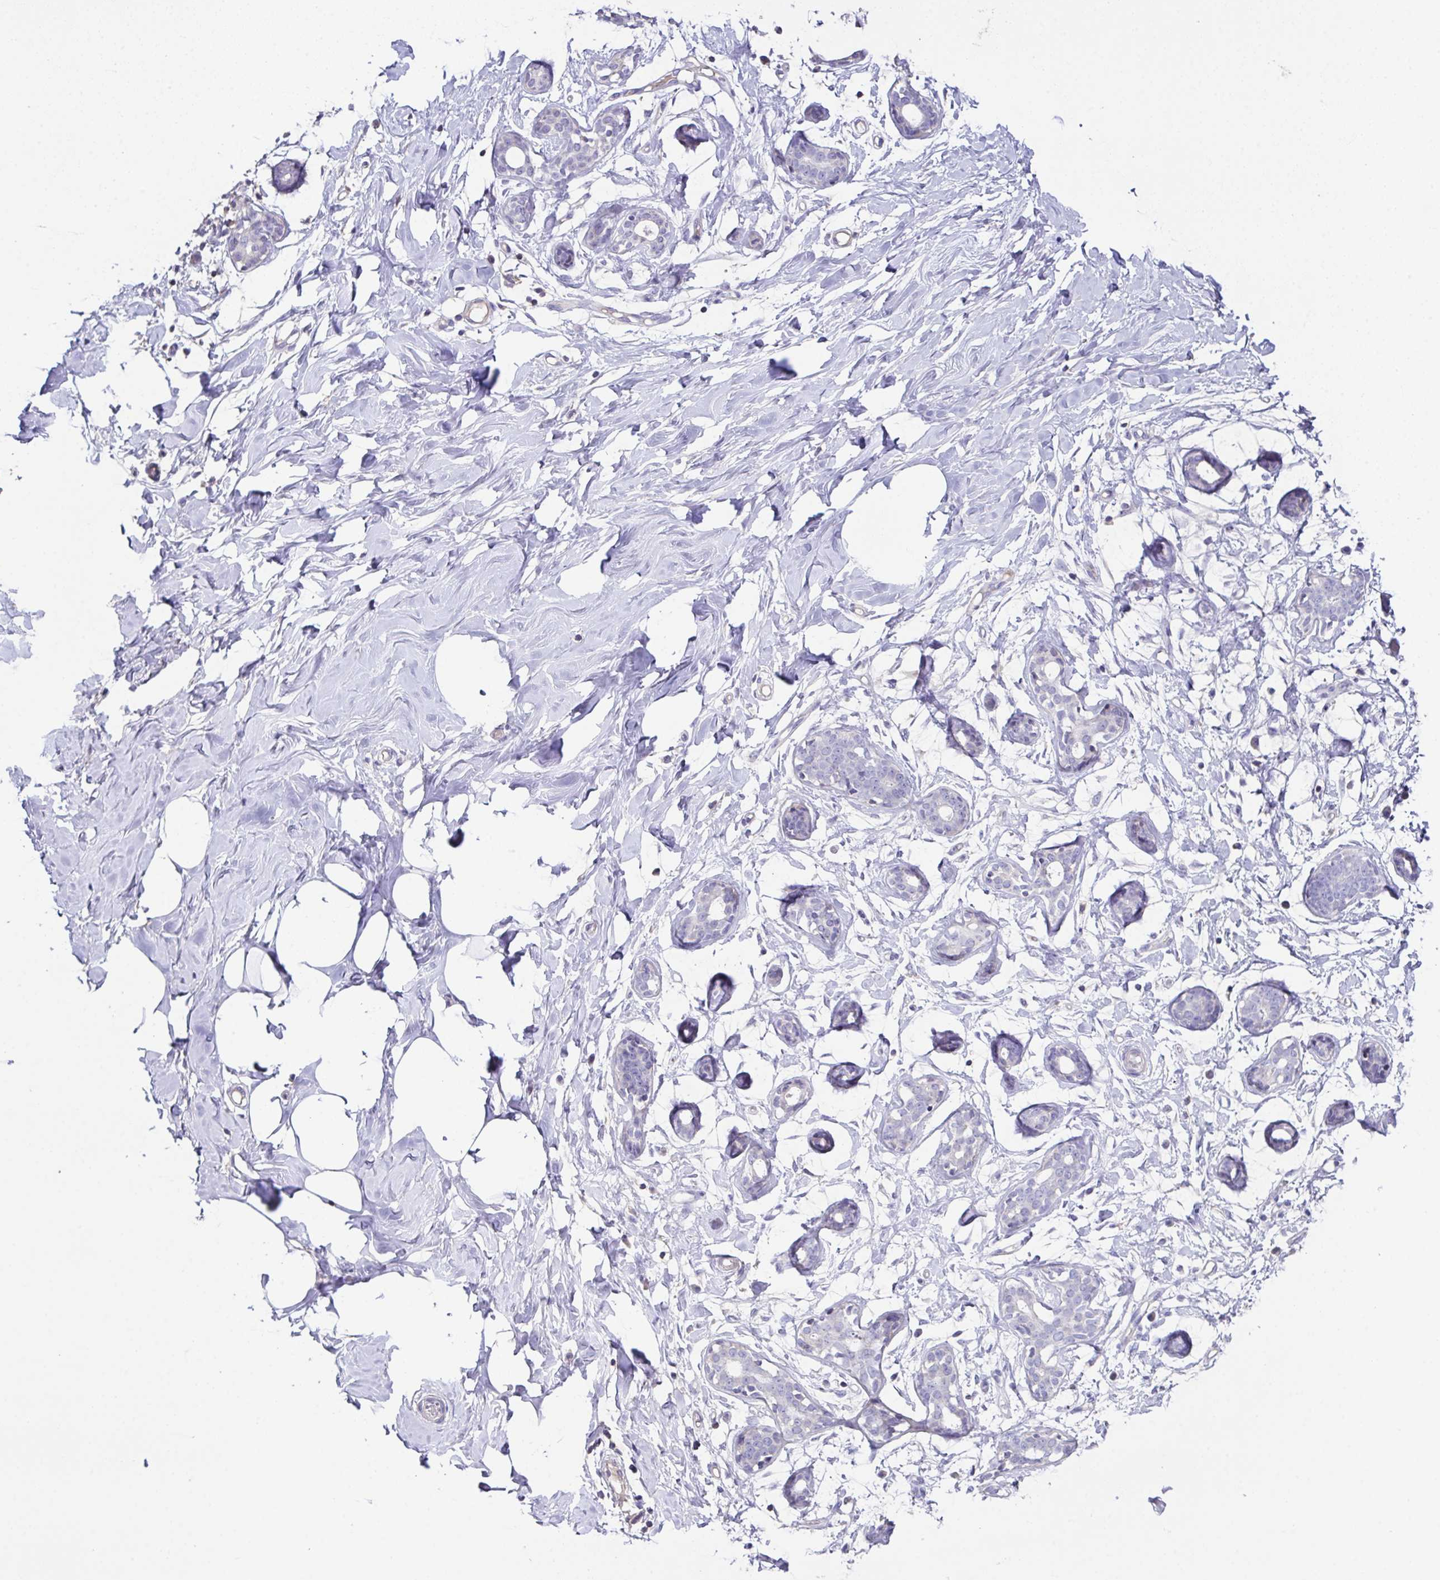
{"staining": {"intensity": "negative", "quantity": "none", "location": "none"}, "tissue": "breast", "cell_type": "Adipocytes", "image_type": "normal", "snomed": [{"axis": "morphology", "description": "Normal tissue, NOS"}, {"axis": "topography", "description": "Breast"}], "caption": "DAB immunohistochemical staining of benign human breast reveals no significant staining in adipocytes. The staining is performed using DAB (3,3'-diaminobenzidine) brown chromogen with nuclei counter-stained in using hematoxylin.", "gene": "MARCO", "patient": {"sex": "female", "age": 27}}